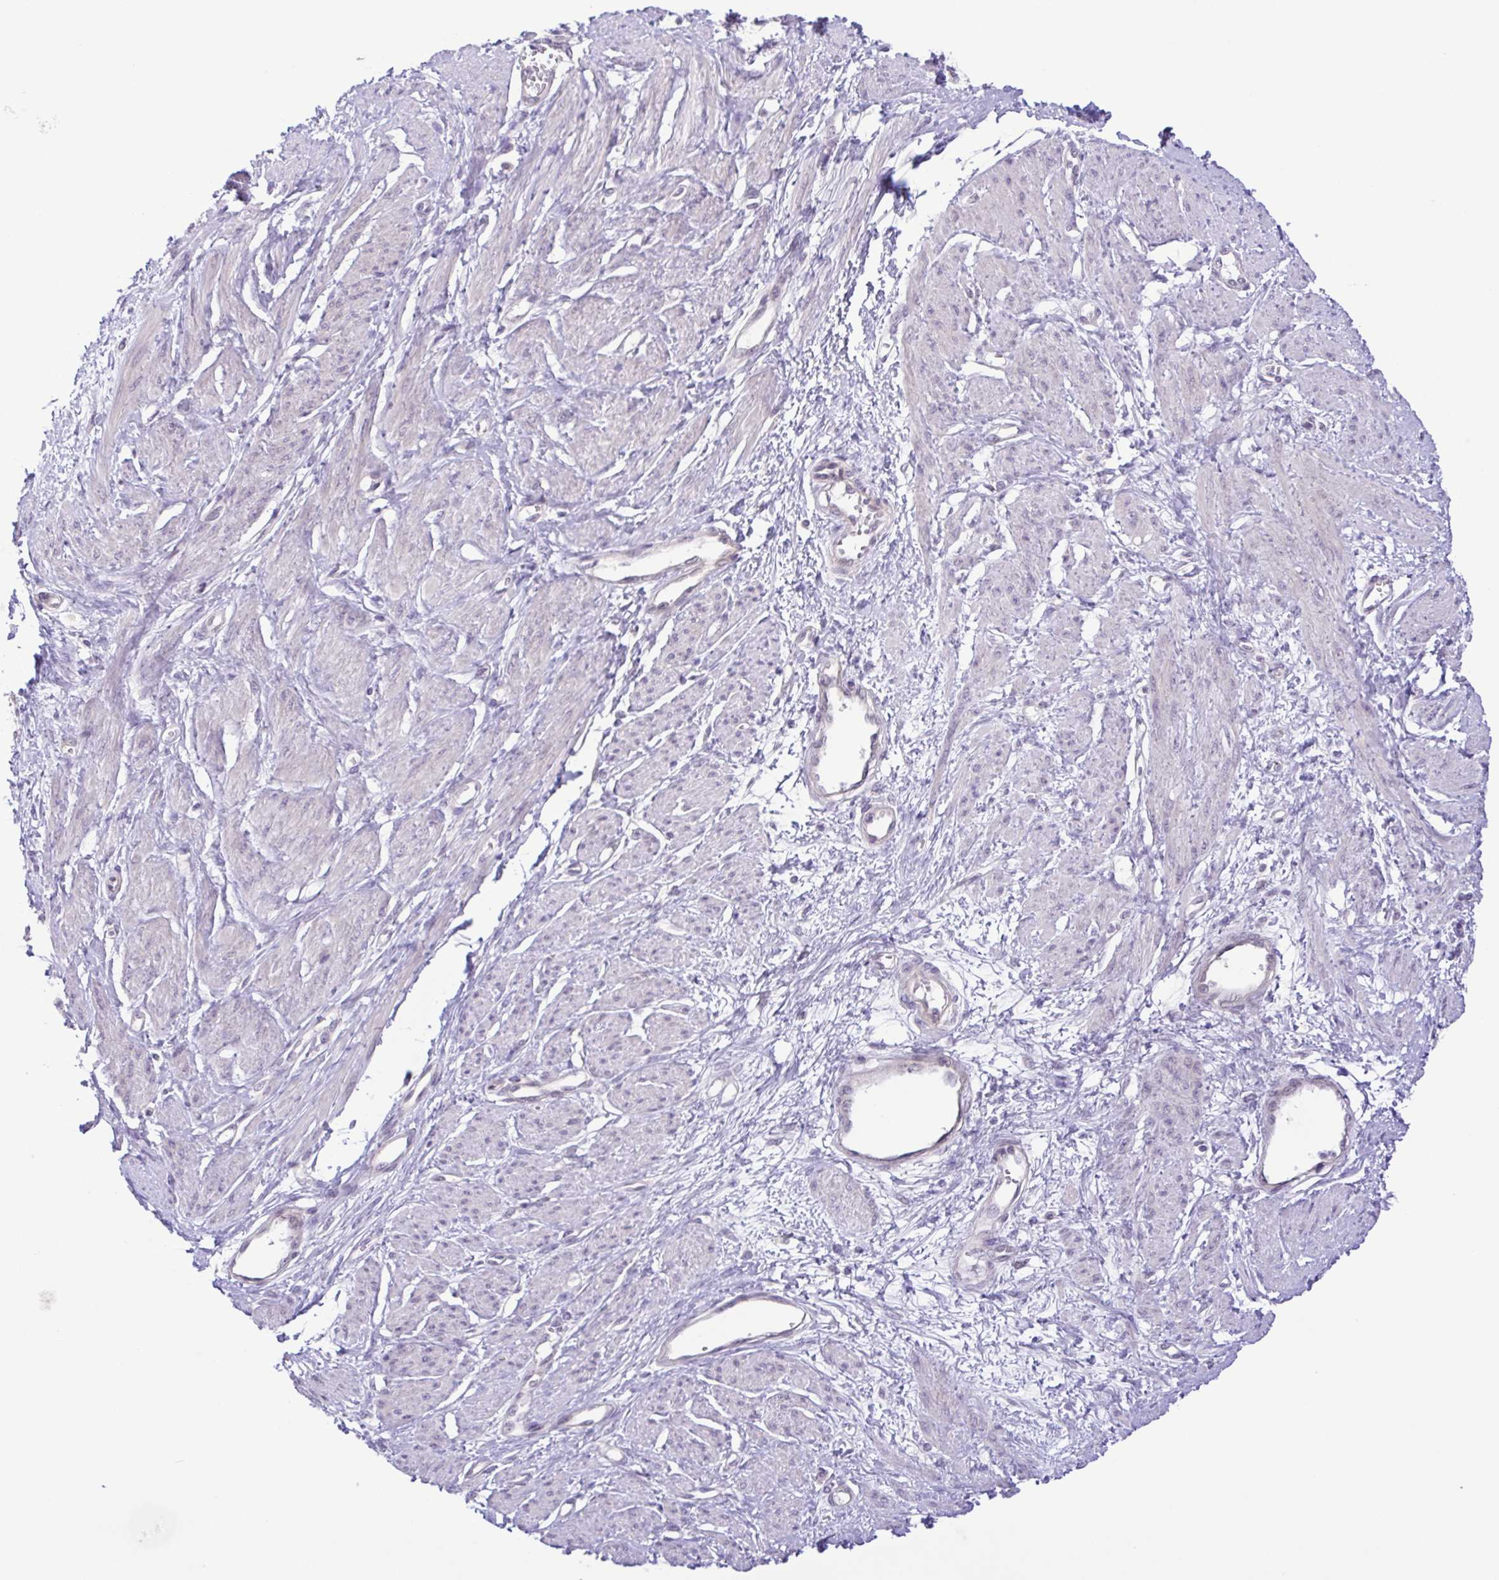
{"staining": {"intensity": "negative", "quantity": "none", "location": "none"}, "tissue": "smooth muscle", "cell_type": "Smooth muscle cells", "image_type": "normal", "snomed": [{"axis": "morphology", "description": "Normal tissue, NOS"}, {"axis": "topography", "description": "Smooth muscle"}, {"axis": "topography", "description": "Uterus"}], "caption": "A histopathology image of smooth muscle stained for a protein shows no brown staining in smooth muscle cells.", "gene": "IL1RN", "patient": {"sex": "female", "age": 39}}